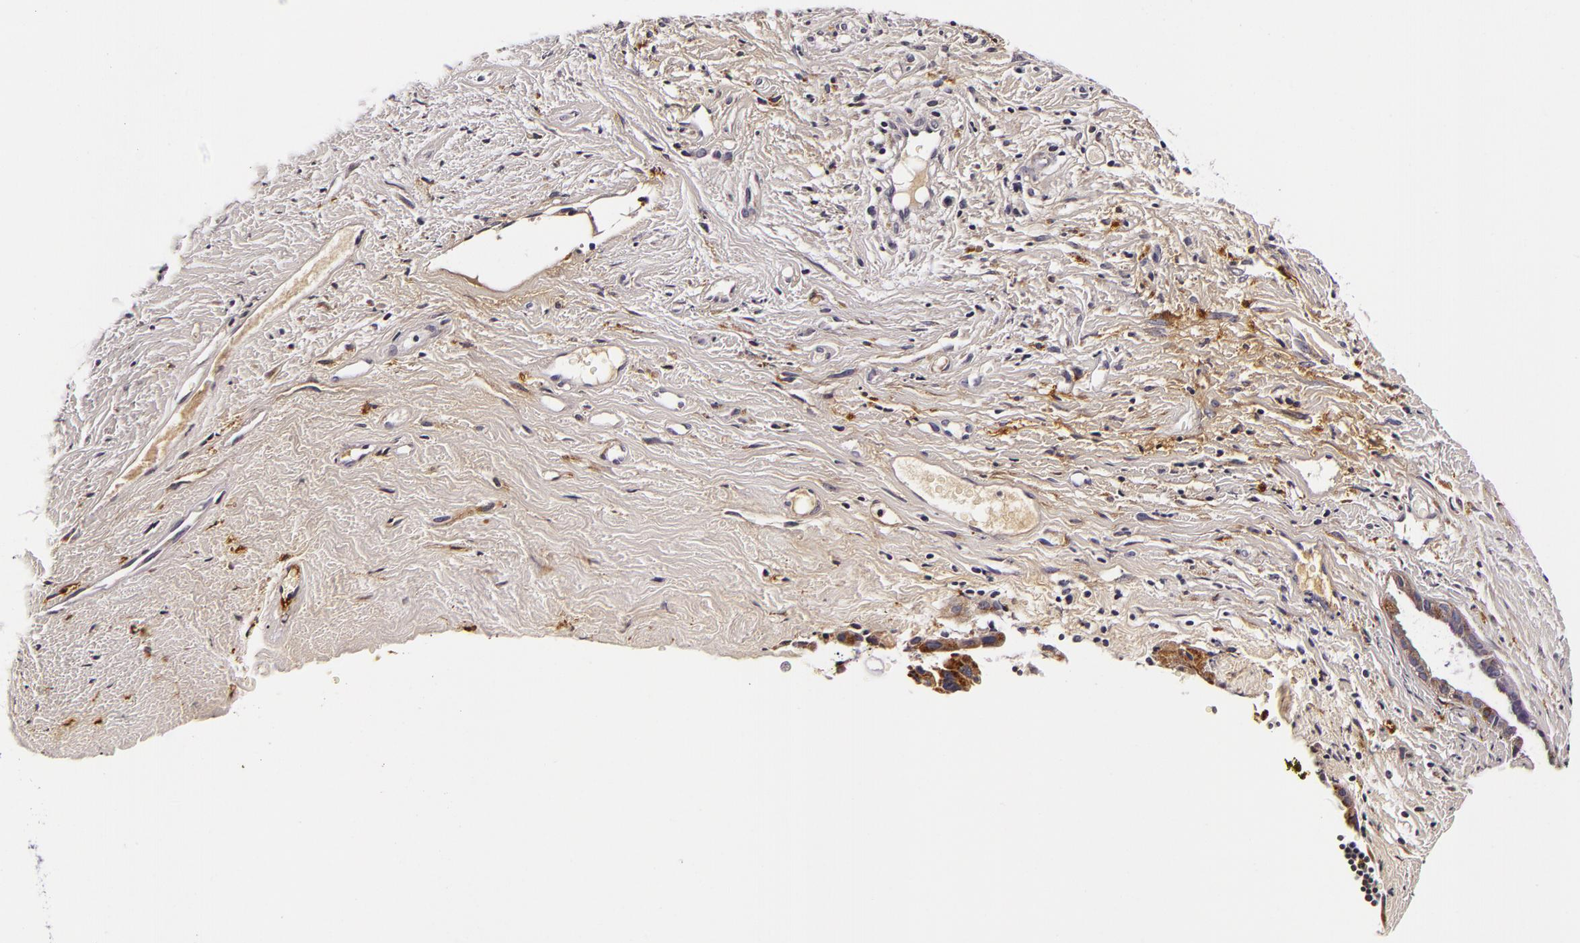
{"staining": {"intensity": "weak", "quantity": ">75%", "location": "cytoplasmic/membranous"}, "tissue": "cervix", "cell_type": "Glandular cells", "image_type": "normal", "snomed": [{"axis": "morphology", "description": "Normal tissue, NOS"}, {"axis": "topography", "description": "Cervix"}], "caption": "Protein expression analysis of normal cervix displays weak cytoplasmic/membranous staining in approximately >75% of glandular cells.", "gene": "LGALS3BP", "patient": {"sex": "female", "age": 82}}